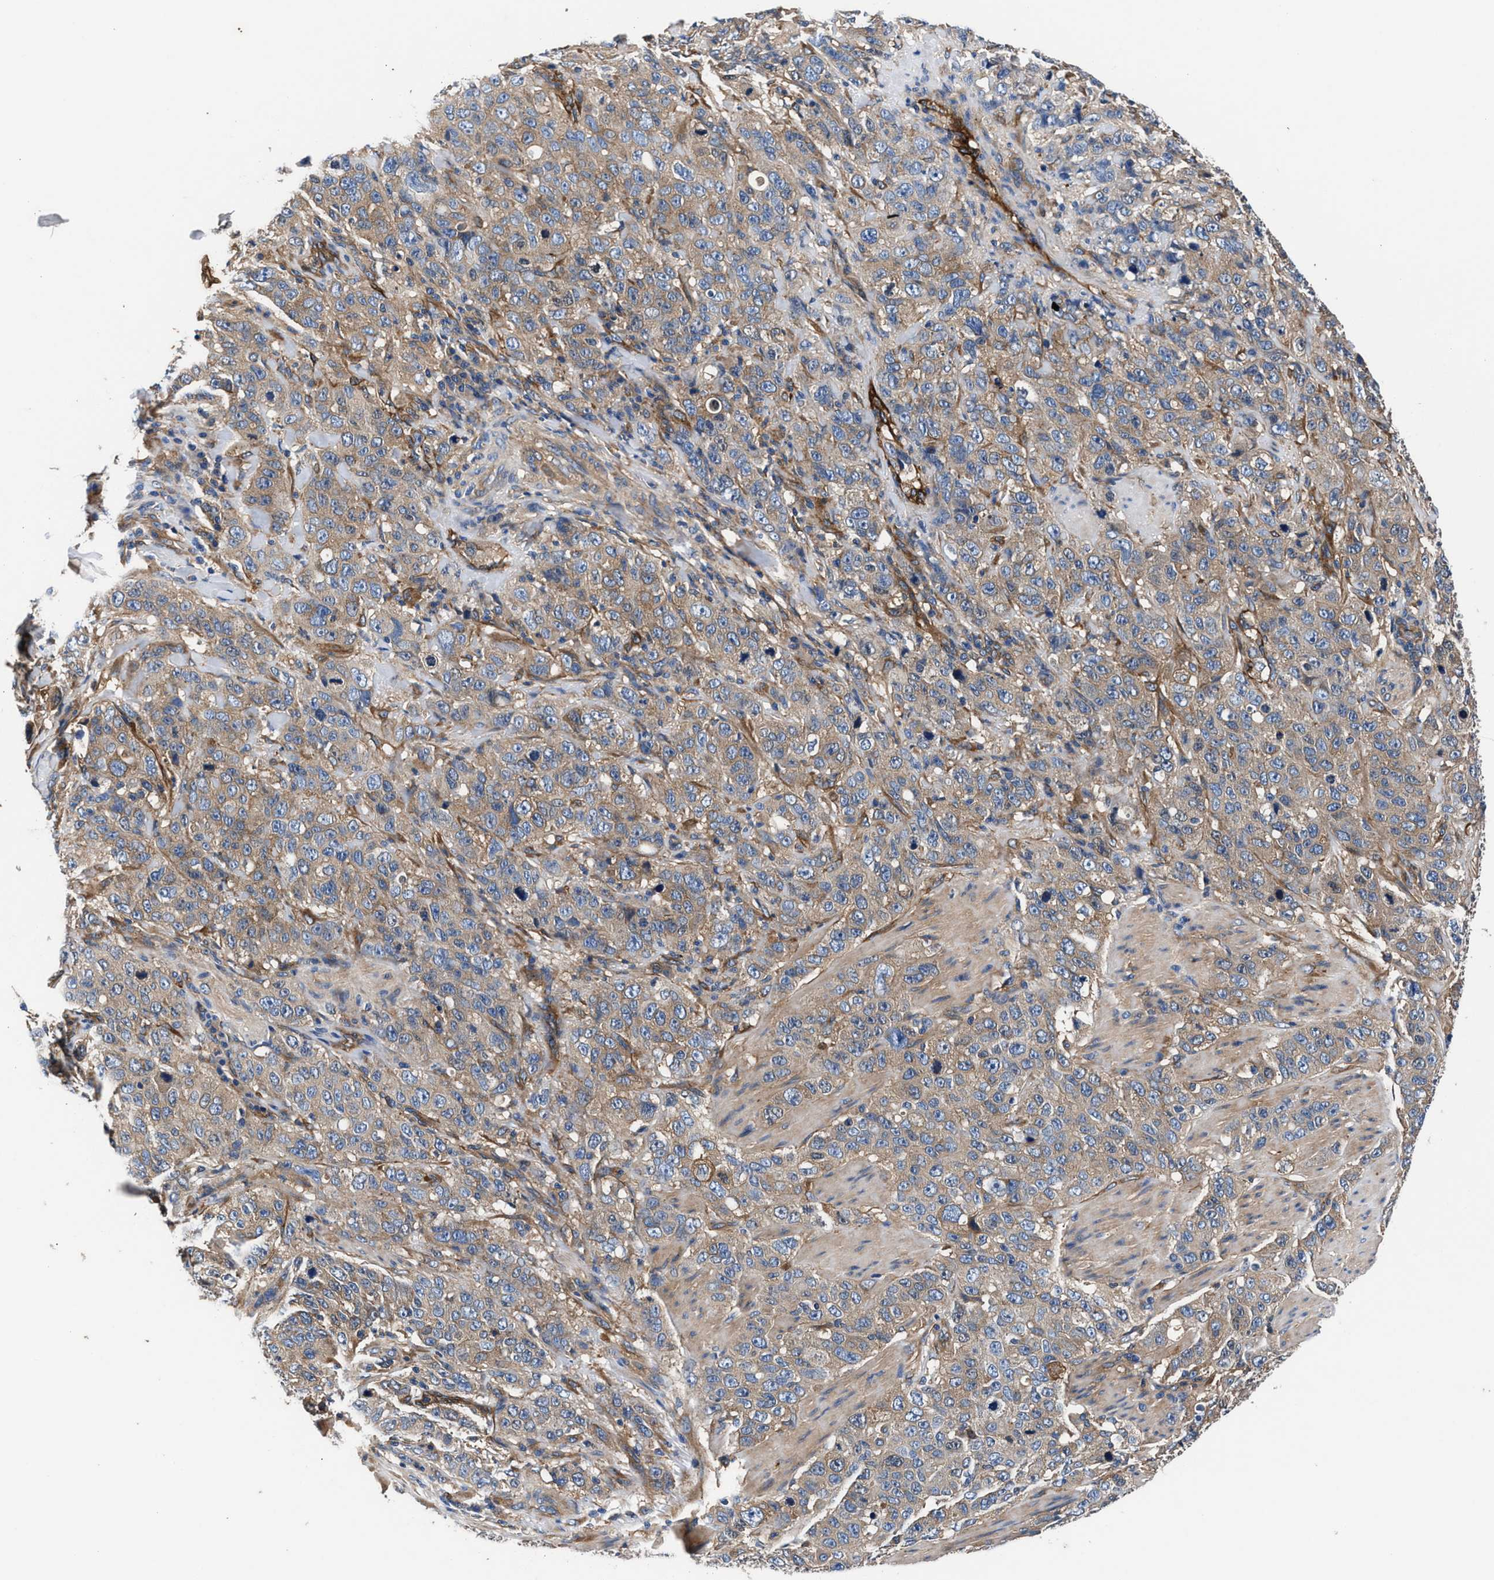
{"staining": {"intensity": "moderate", "quantity": ">75%", "location": "cytoplasmic/membranous"}, "tissue": "stomach cancer", "cell_type": "Tumor cells", "image_type": "cancer", "snomed": [{"axis": "morphology", "description": "Adenocarcinoma, NOS"}, {"axis": "topography", "description": "Stomach"}], "caption": "Stomach adenocarcinoma stained for a protein exhibits moderate cytoplasmic/membranous positivity in tumor cells. (Stains: DAB in brown, nuclei in blue, Microscopy: brightfield microscopy at high magnification).", "gene": "SH3GL1", "patient": {"sex": "male", "age": 48}}